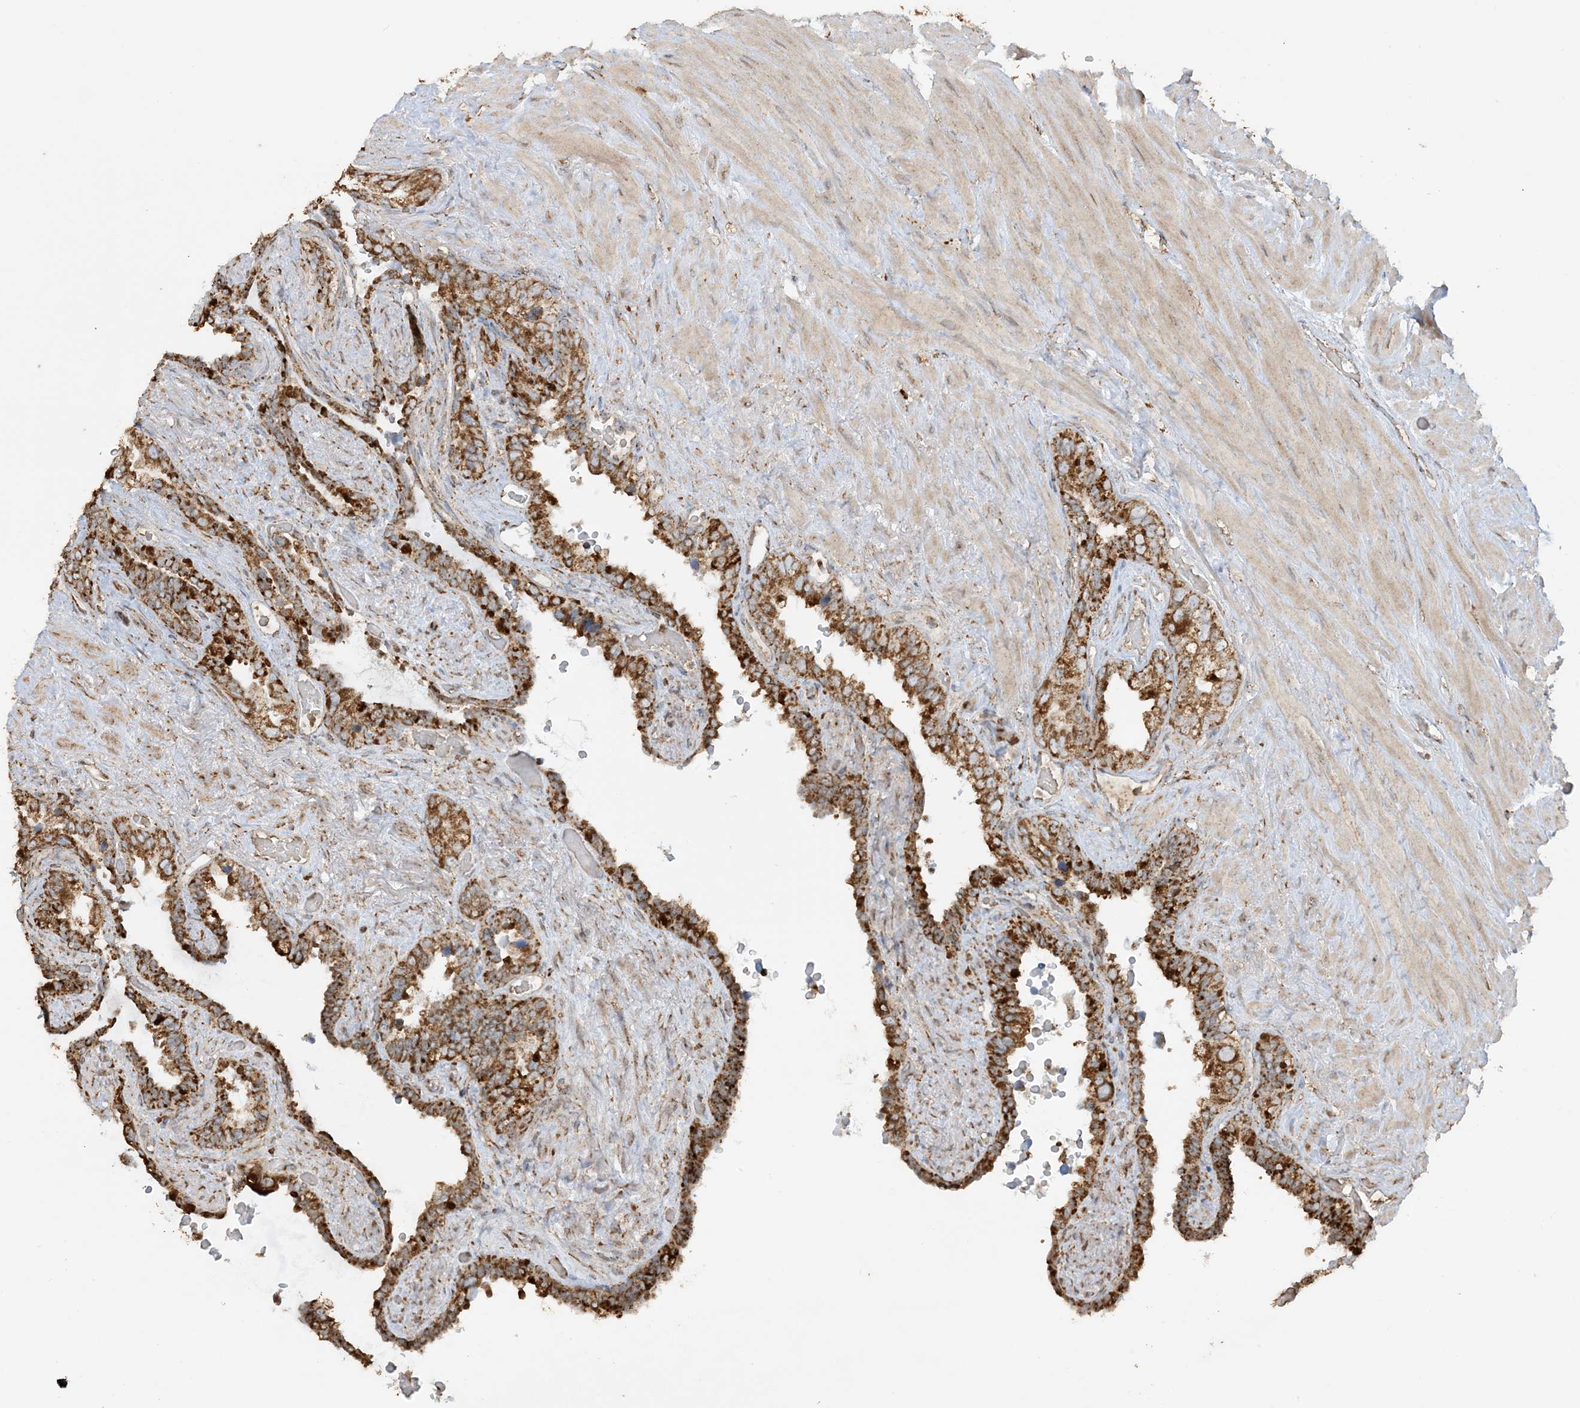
{"staining": {"intensity": "strong", "quantity": ">75%", "location": "cytoplasmic/membranous"}, "tissue": "seminal vesicle", "cell_type": "Glandular cells", "image_type": "normal", "snomed": [{"axis": "morphology", "description": "Normal tissue, NOS"}, {"axis": "topography", "description": "Seminal veicle"}], "caption": "High-magnification brightfield microscopy of unremarkable seminal vesicle stained with DAB (brown) and counterstained with hematoxylin (blue). glandular cells exhibit strong cytoplasmic/membranous expression is appreciated in approximately>75% of cells.", "gene": "AGA", "patient": {"sex": "male", "age": 80}}